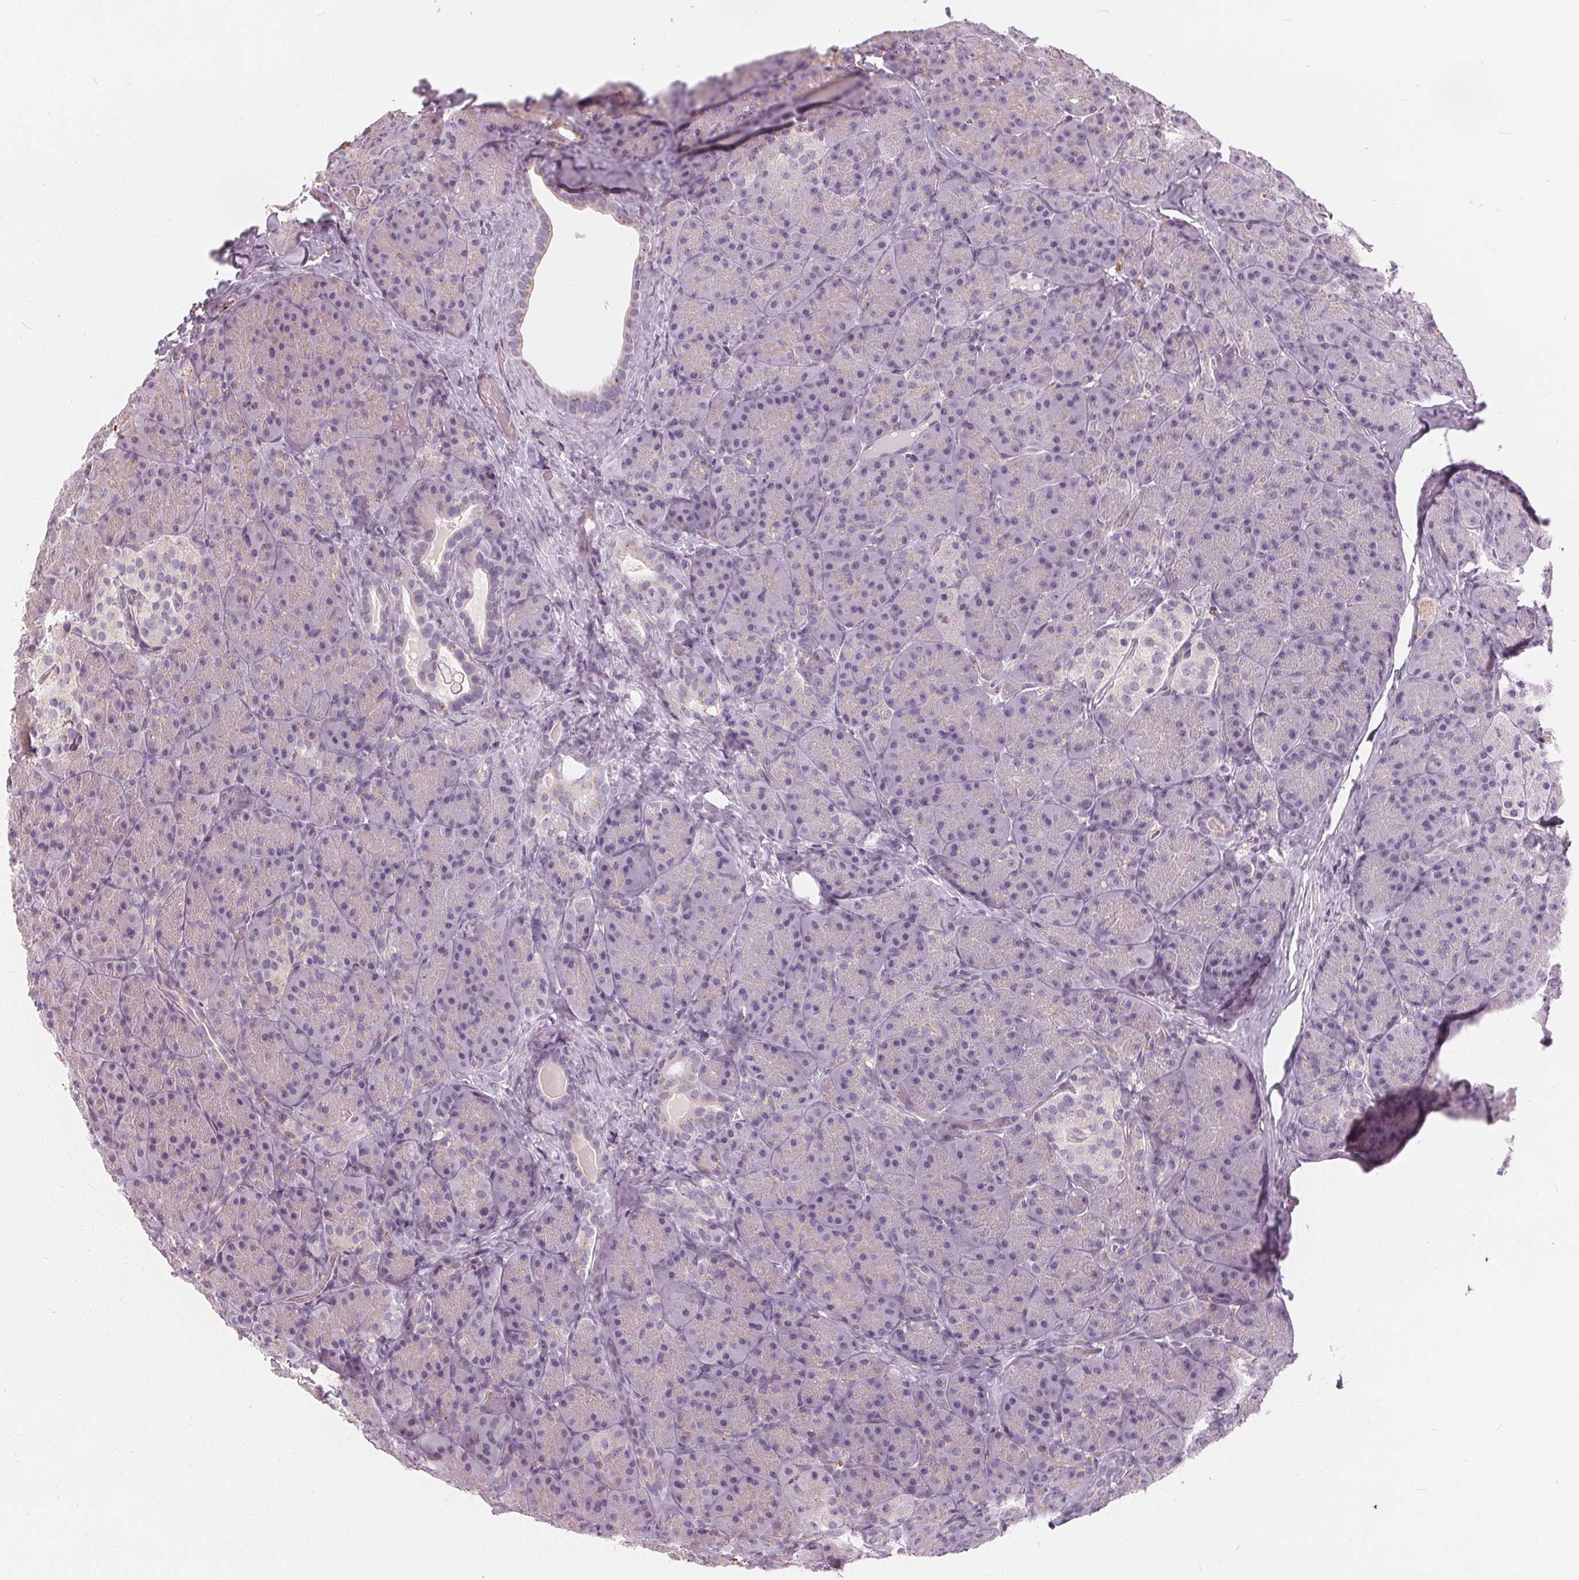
{"staining": {"intensity": "moderate", "quantity": "<25%", "location": "cytoplasmic/membranous"}, "tissue": "pancreas", "cell_type": "Exocrine glandular cells", "image_type": "normal", "snomed": [{"axis": "morphology", "description": "Normal tissue, NOS"}, {"axis": "topography", "description": "Pancreas"}], "caption": "Protein staining of unremarkable pancreas shows moderate cytoplasmic/membranous positivity in about <25% of exocrine glandular cells.", "gene": "HOPX", "patient": {"sex": "male", "age": 57}}